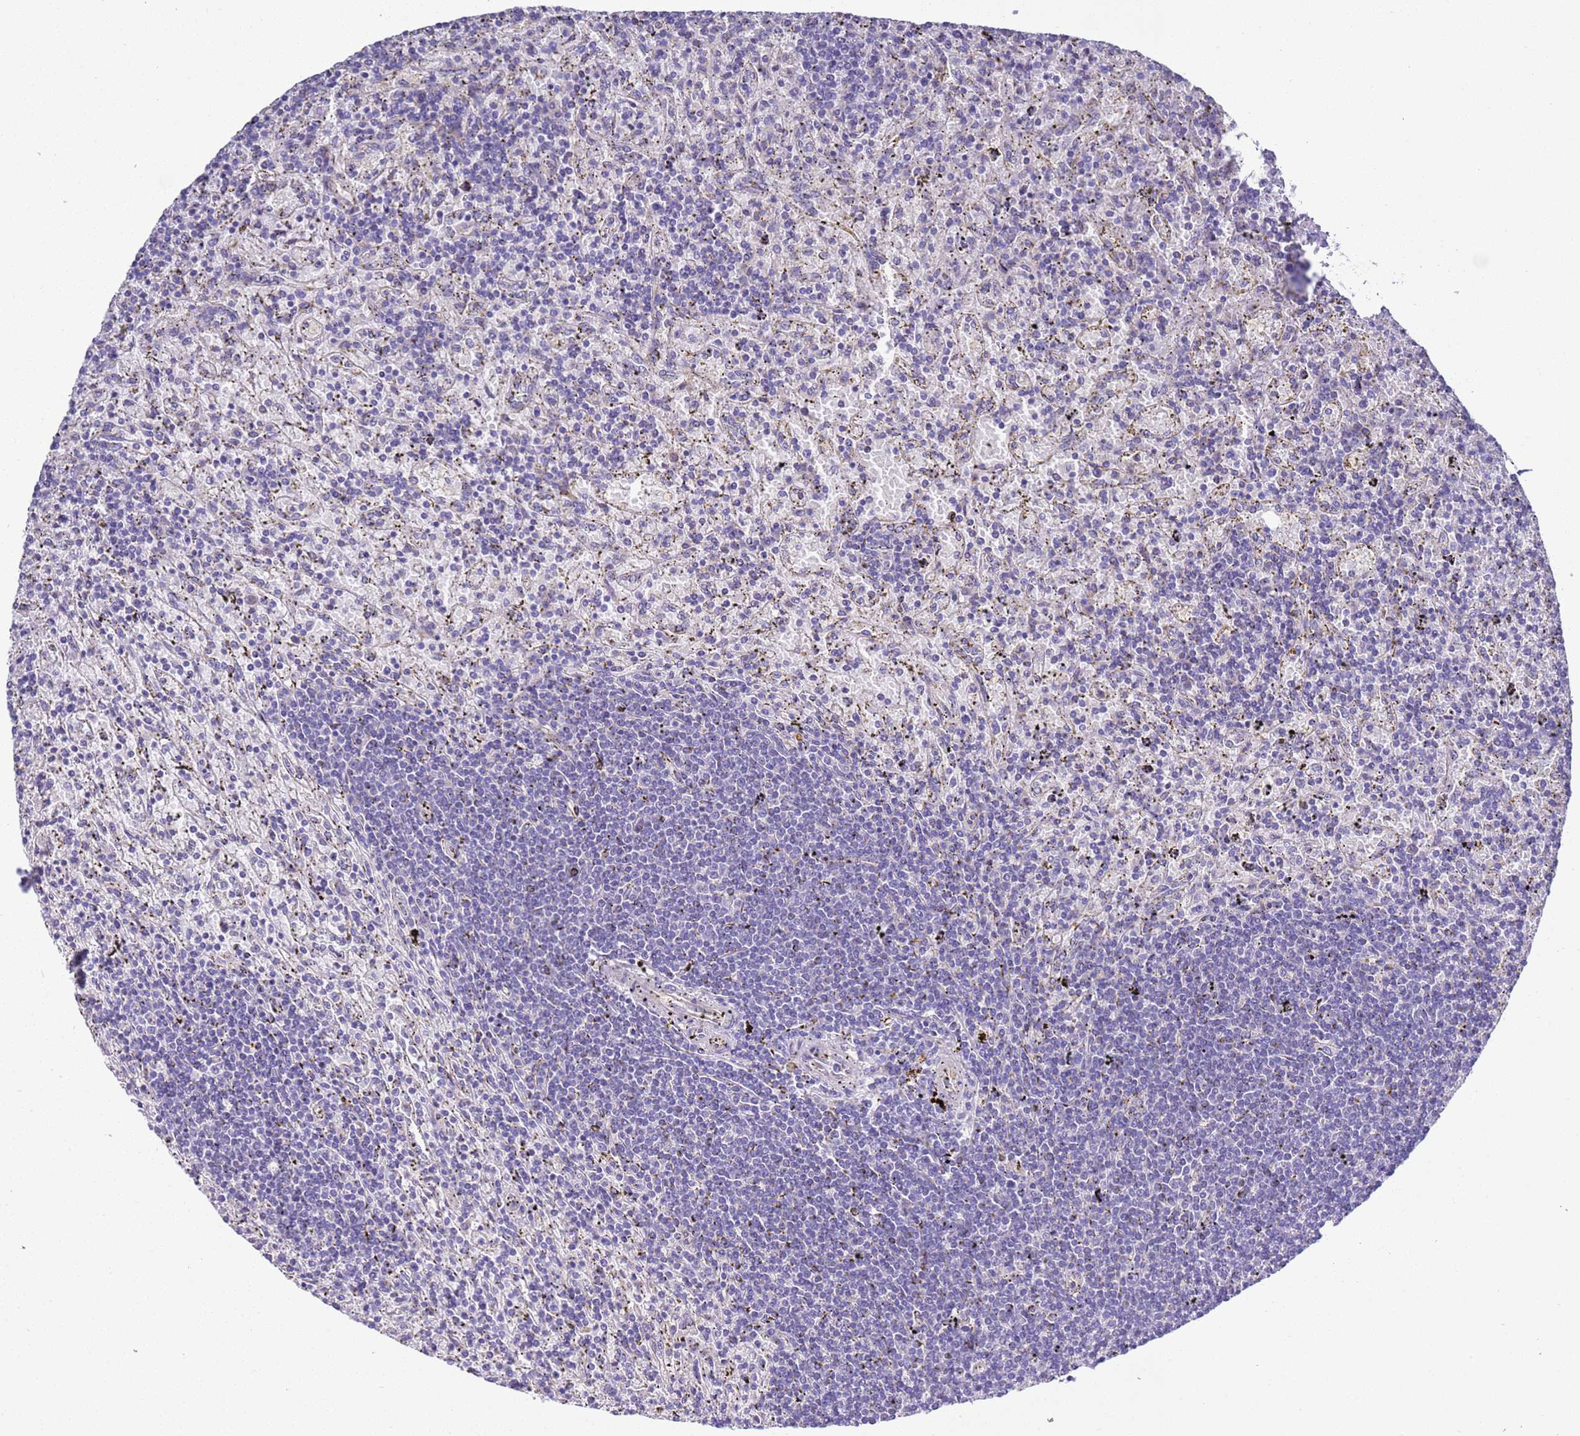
{"staining": {"intensity": "negative", "quantity": "none", "location": "none"}, "tissue": "lymphoma", "cell_type": "Tumor cells", "image_type": "cancer", "snomed": [{"axis": "morphology", "description": "Malignant lymphoma, non-Hodgkin's type, Low grade"}, {"axis": "topography", "description": "Spleen"}], "caption": "Tumor cells show no significant positivity in lymphoma. (Brightfield microscopy of DAB immunohistochemistry at high magnification).", "gene": "BRMS1L", "patient": {"sex": "male", "age": 76}}